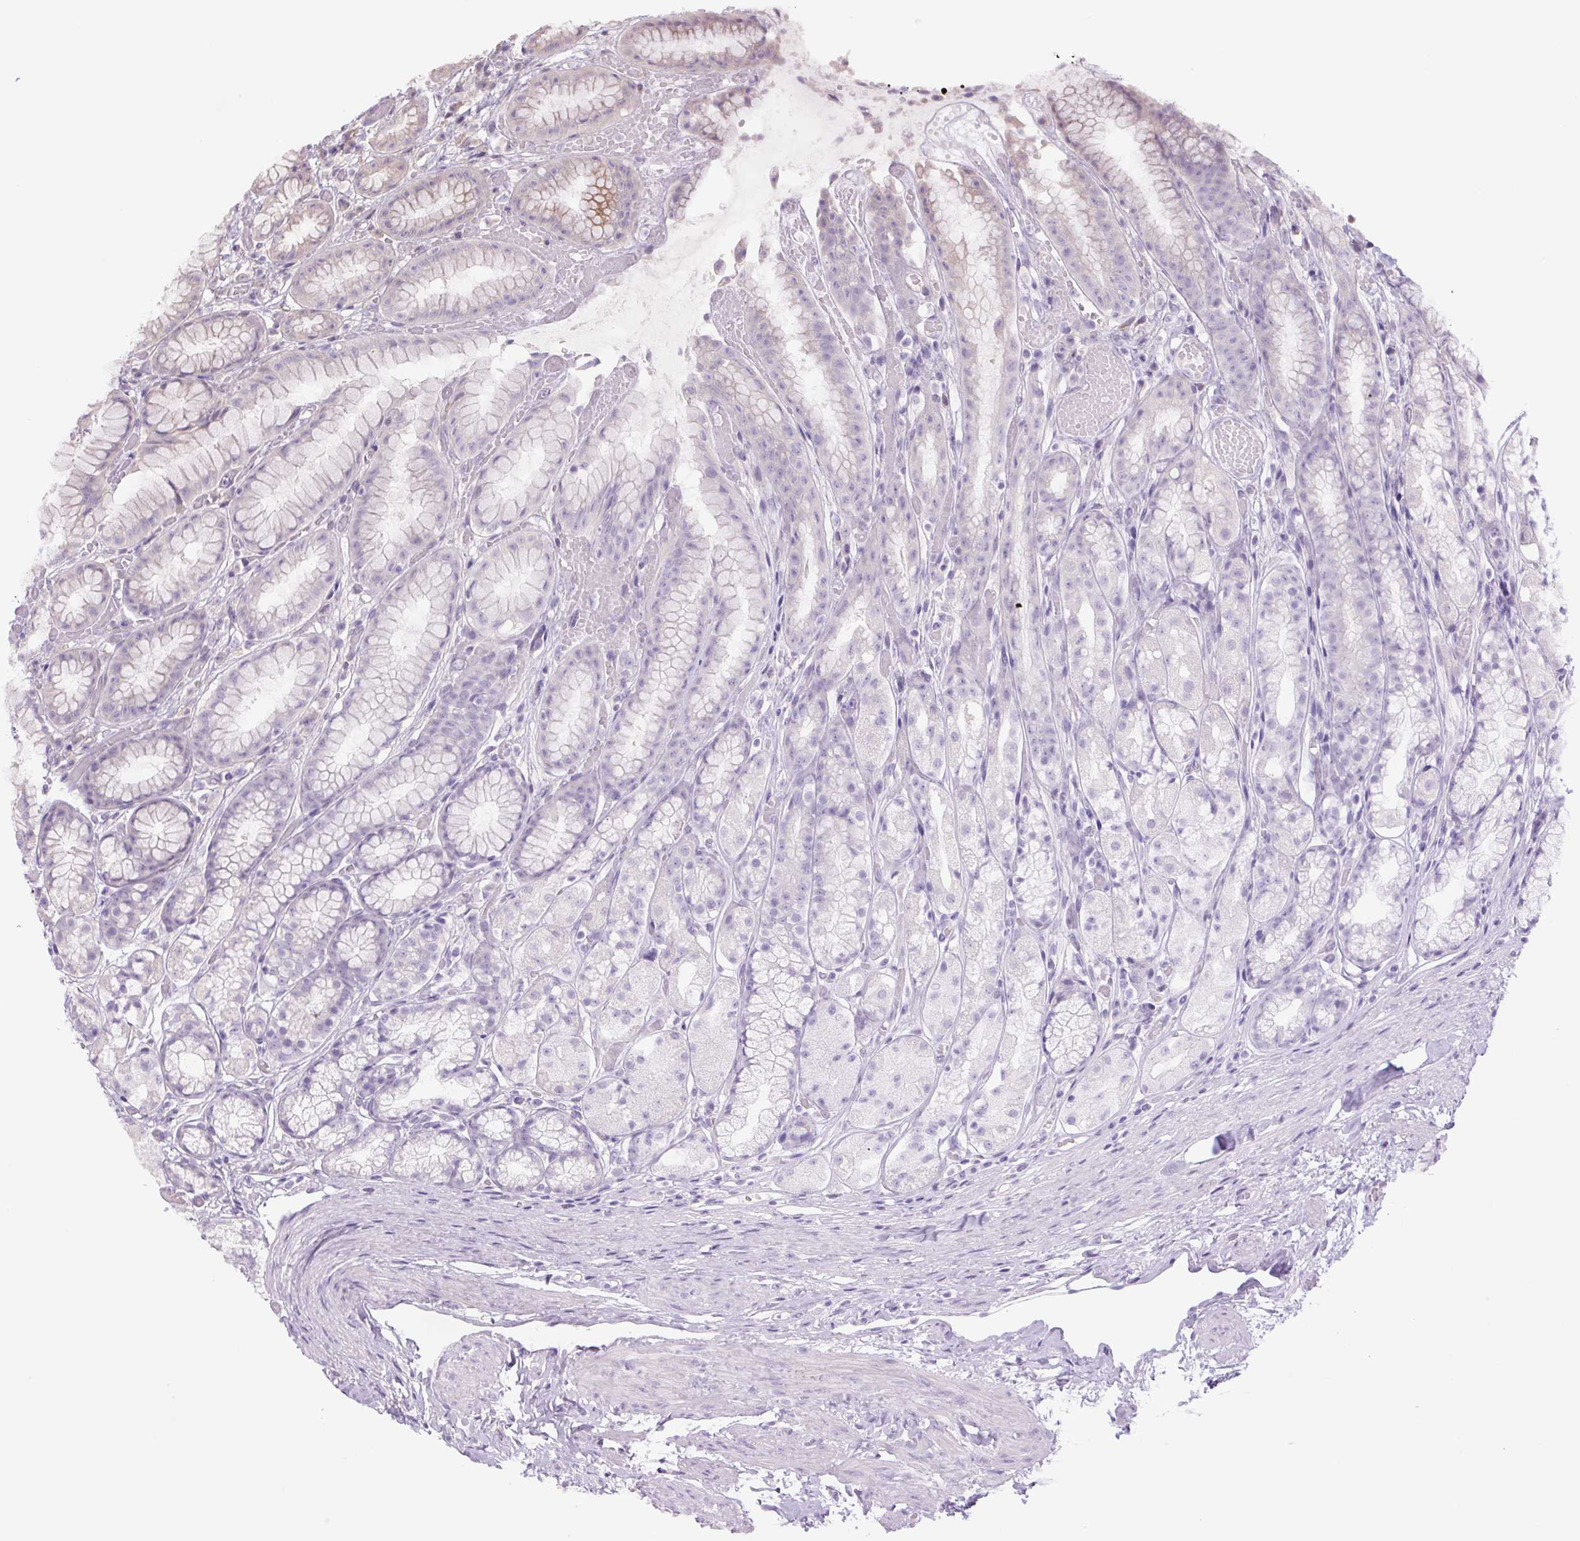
{"staining": {"intensity": "moderate", "quantity": "<25%", "location": "cytoplasmic/membranous"}, "tissue": "stomach", "cell_type": "Glandular cells", "image_type": "normal", "snomed": [{"axis": "morphology", "description": "Normal tissue, NOS"}, {"axis": "topography", "description": "Smooth muscle"}, {"axis": "topography", "description": "Stomach"}], "caption": "This is a micrograph of immunohistochemistry (IHC) staining of unremarkable stomach, which shows moderate positivity in the cytoplasmic/membranous of glandular cells.", "gene": "PLA2G4A", "patient": {"sex": "male", "age": 70}}